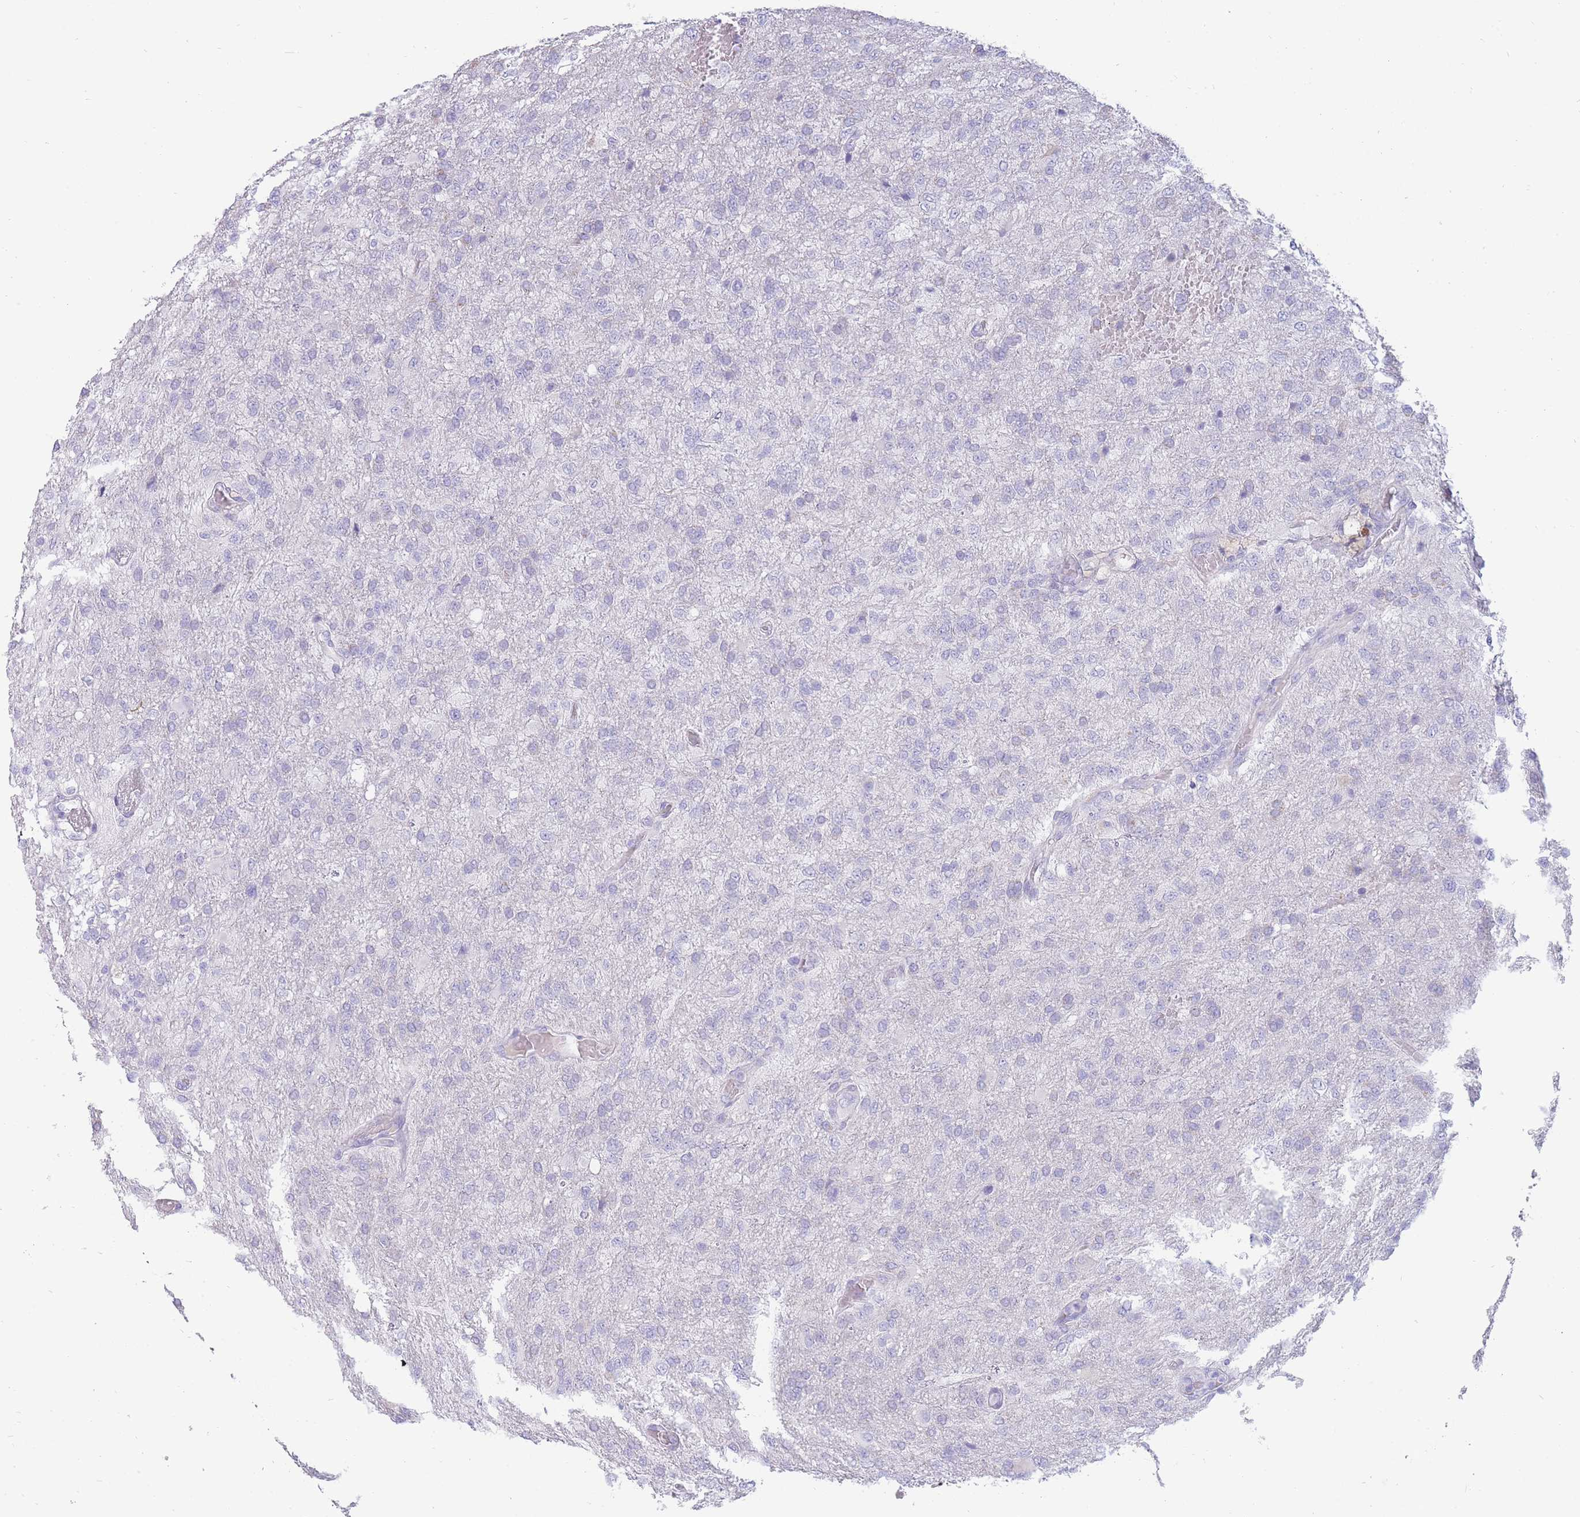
{"staining": {"intensity": "negative", "quantity": "none", "location": "none"}, "tissue": "glioma", "cell_type": "Tumor cells", "image_type": "cancer", "snomed": [{"axis": "morphology", "description": "Glioma, malignant, High grade"}, {"axis": "topography", "description": "Brain"}], "caption": "Tumor cells show no significant positivity in malignant high-grade glioma.", "gene": "UPK1A", "patient": {"sex": "female", "age": 74}}